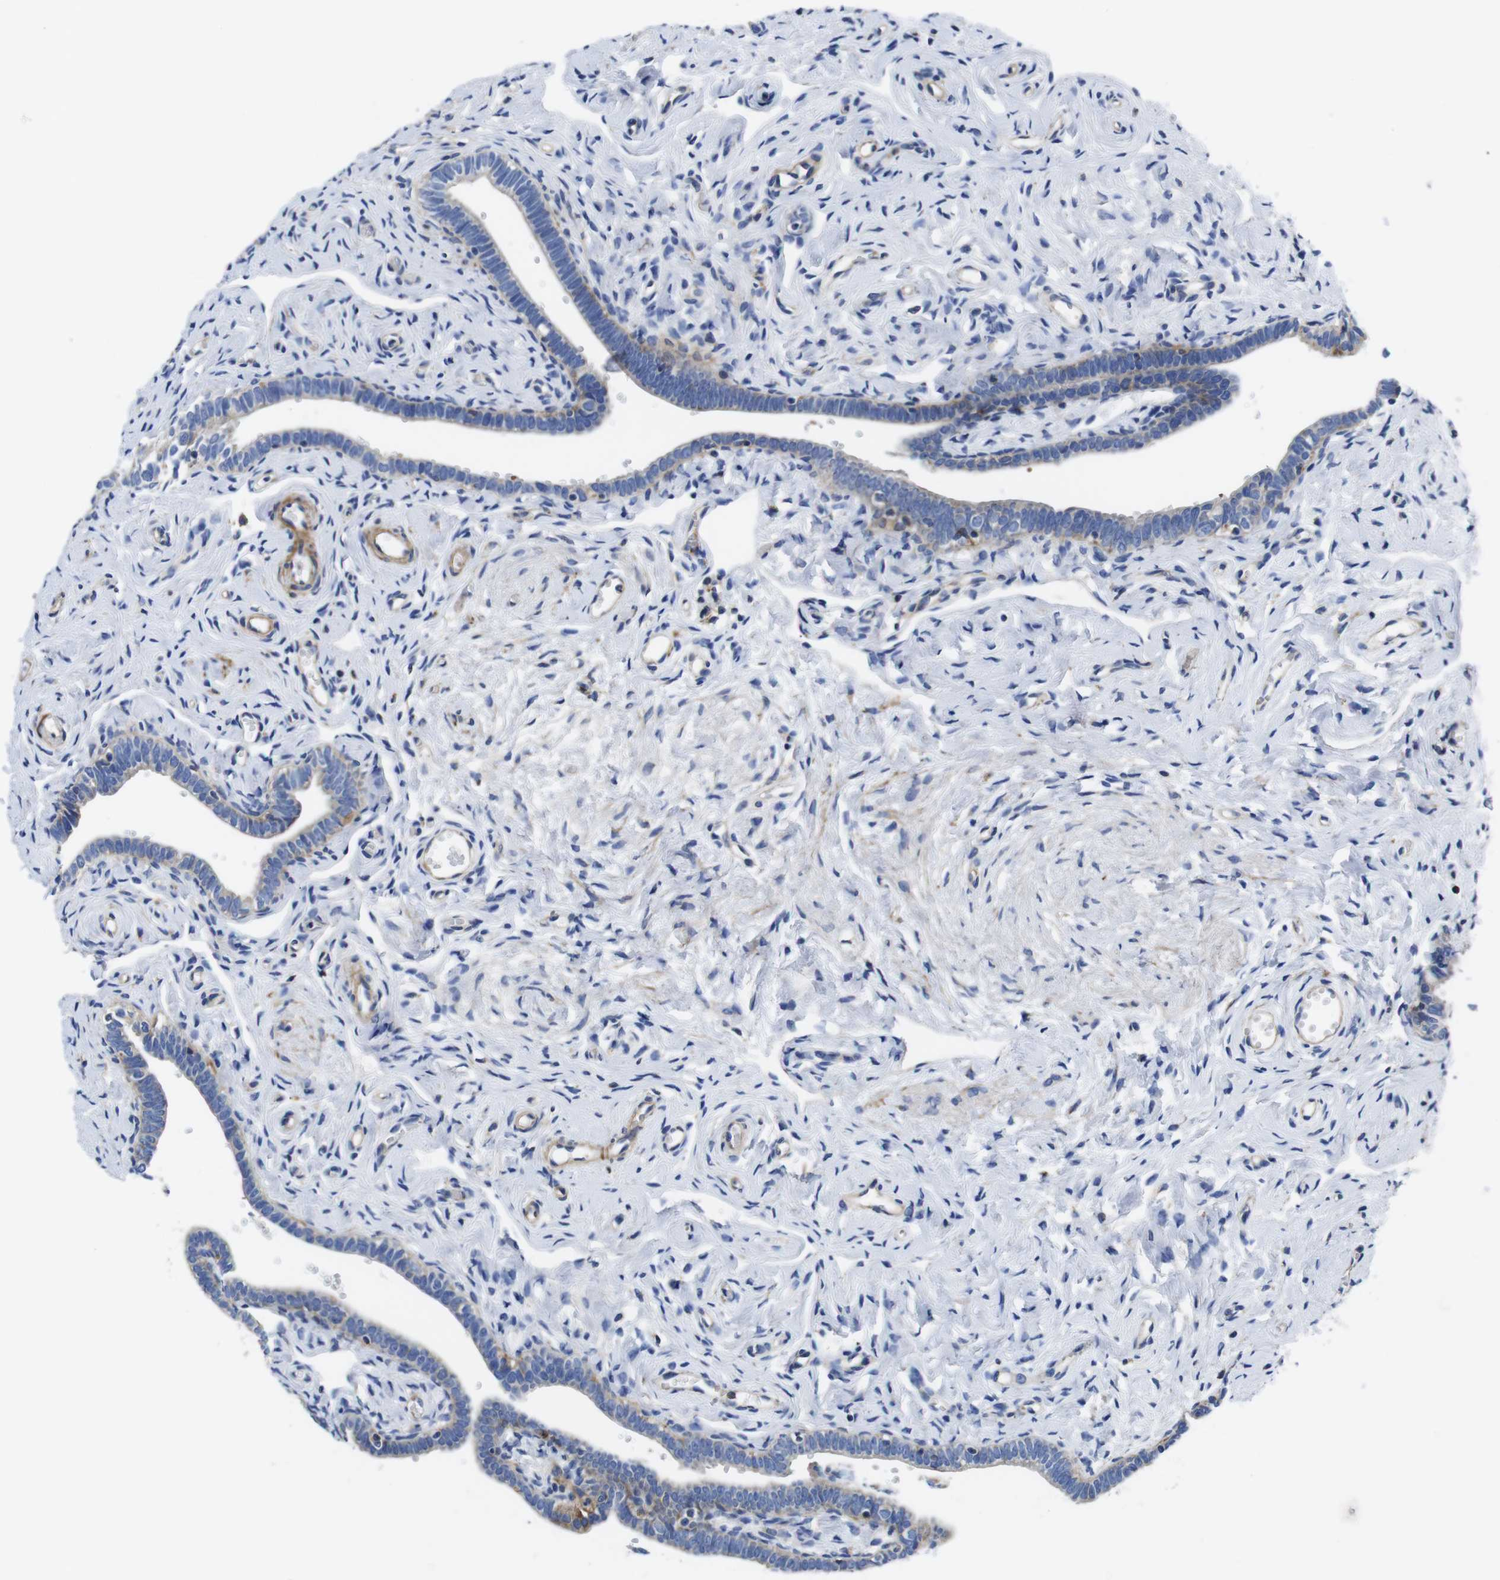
{"staining": {"intensity": "weak", "quantity": "<25%", "location": "cytoplasmic/membranous"}, "tissue": "fallopian tube", "cell_type": "Glandular cells", "image_type": "normal", "snomed": [{"axis": "morphology", "description": "Normal tissue, NOS"}, {"axis": "topography", "description": "Fallopian tube"}], "caption": "Glandular cells are negative for protein expression in unremarkable human fallopian tube. (DAB immunohistochemistry with hematoxylin counter stain).", "gene": "GPR4", "patient": {"sex": "female", "age": 71}}